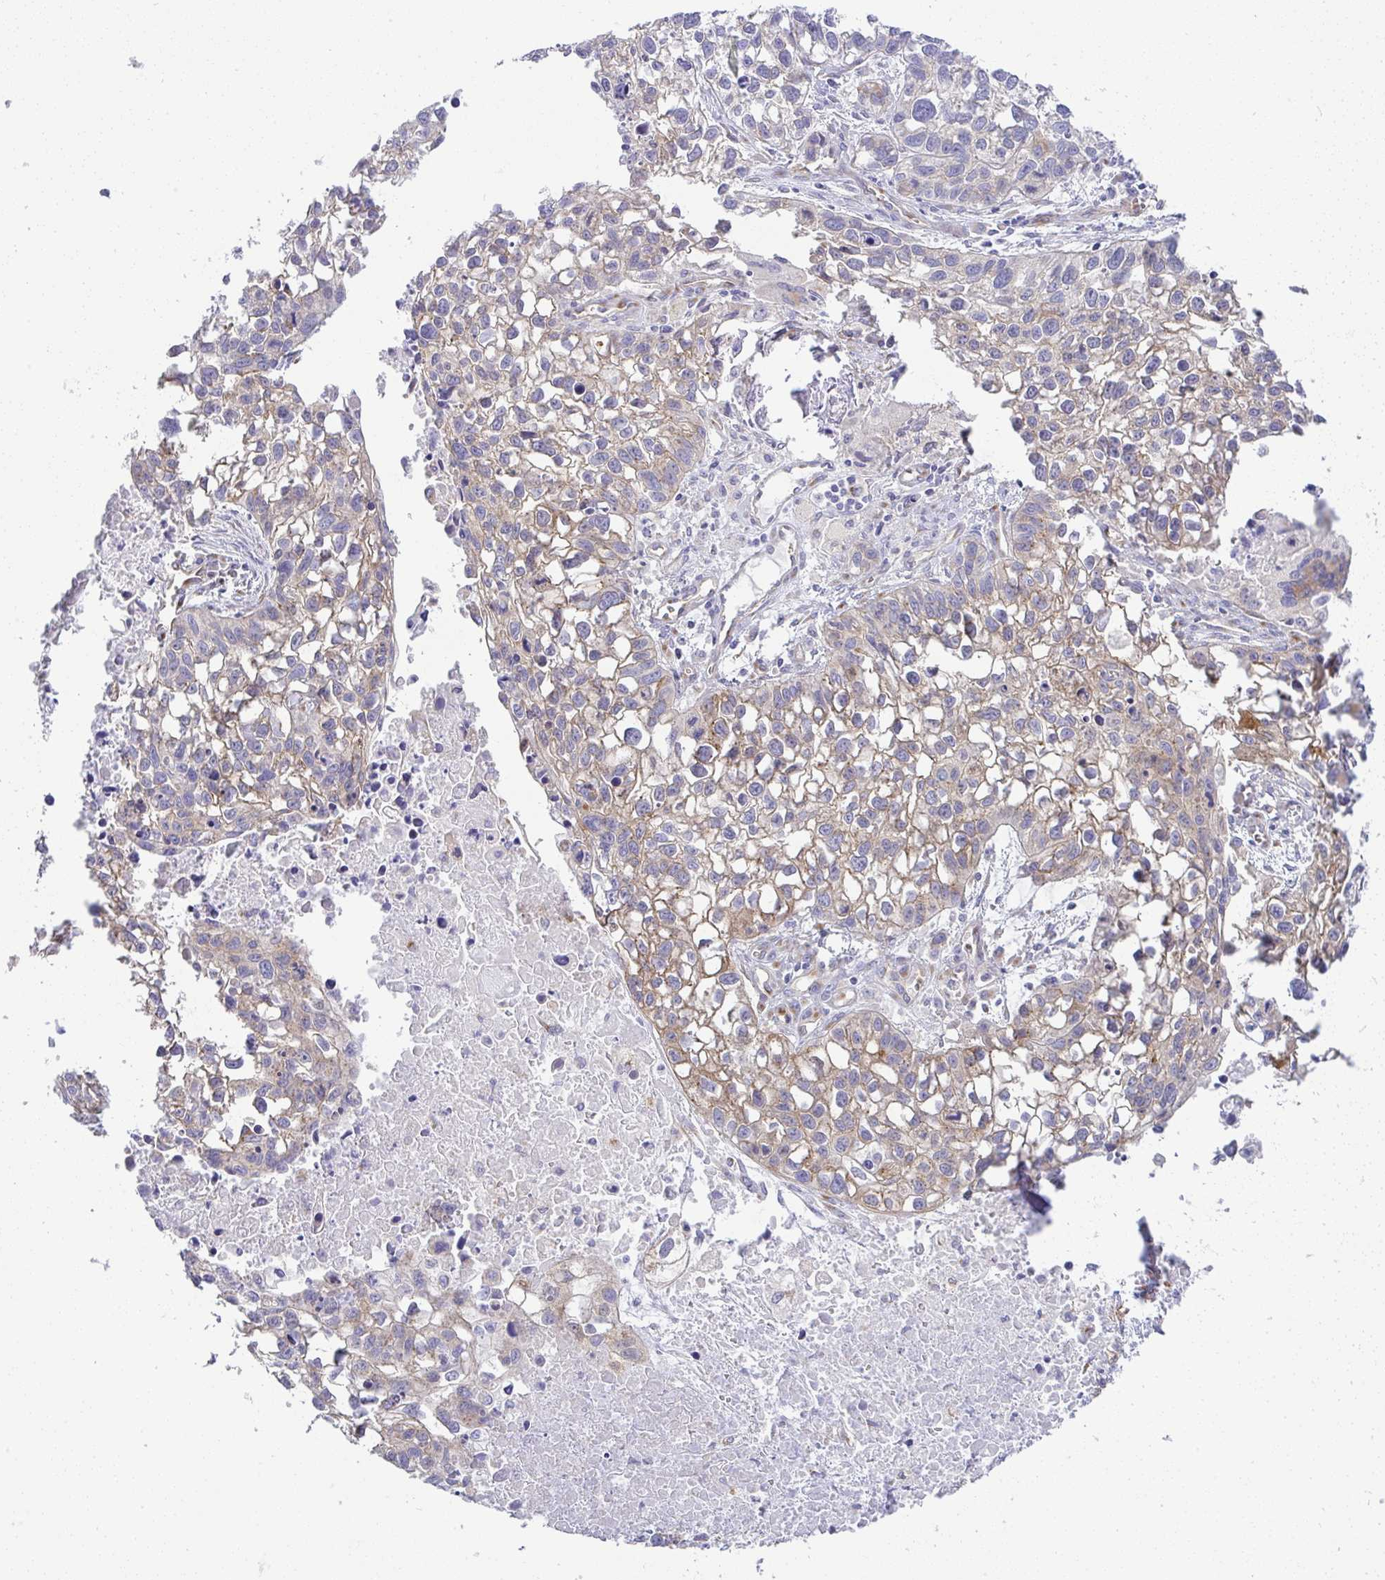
{"staining": {"intensity": "weak", "quantity": "25%-75%", "location": "cytoplasmic/membranous"}, "tissue": "lung cancer", "cell_type": "Tumor cells", "image_type": "cancer", "snomed": [{"axis": "morphology", "description": "Squamous cell carcinoma, NOS"}, {"axis": "topography", "description": "Lung"}], "caption": "Immunohistochemistry of human lung squamous cell carcinoma exhibits low levels of weak cytoplasmic/membranous positivity in about 25%-75% of tumor cells.", "gene": "FAM177A1", "patient": {"sex": "male", "age": 74}}